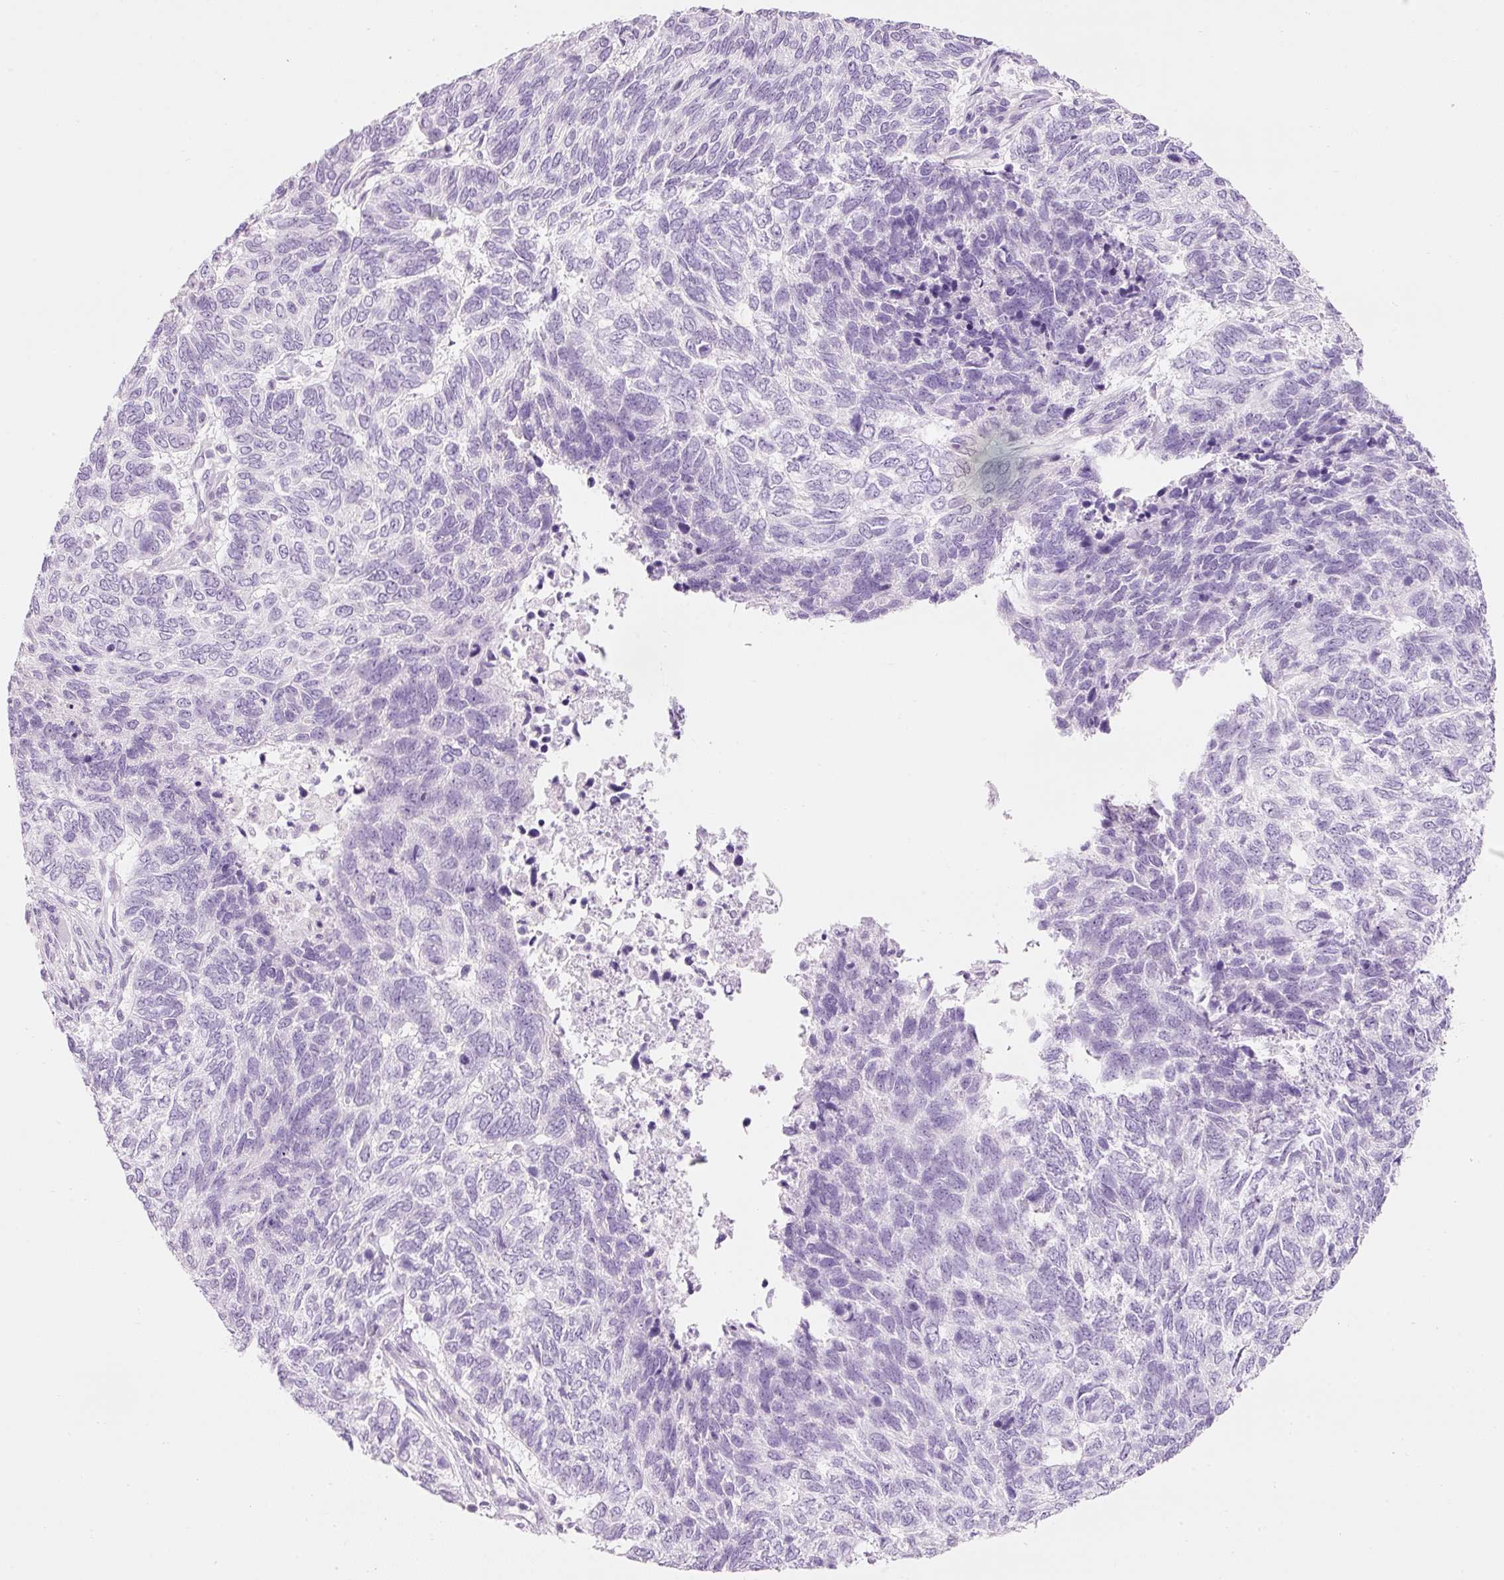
{"staining": {"intensity": "negative", "quantity": "none", "location": "none"}, "tissue": "skin cancer", "cell_type": "Tumor cells", "image_type": "cancer", "snomed": [{"axis": "morphology", "description": "Basal cell carcinoma"}, {"axis": "topography", "description": "Skin"}], "caption": "Immunohistochemistry micrograph of neoplastic tissue: skin basal cell carcinoma stained with DAB (3,3'-diaminobenzidine) shows no significant protein expression in tumor cells.", "gene": "CMA1", "patient": {"sex": "female", "age": 65}}